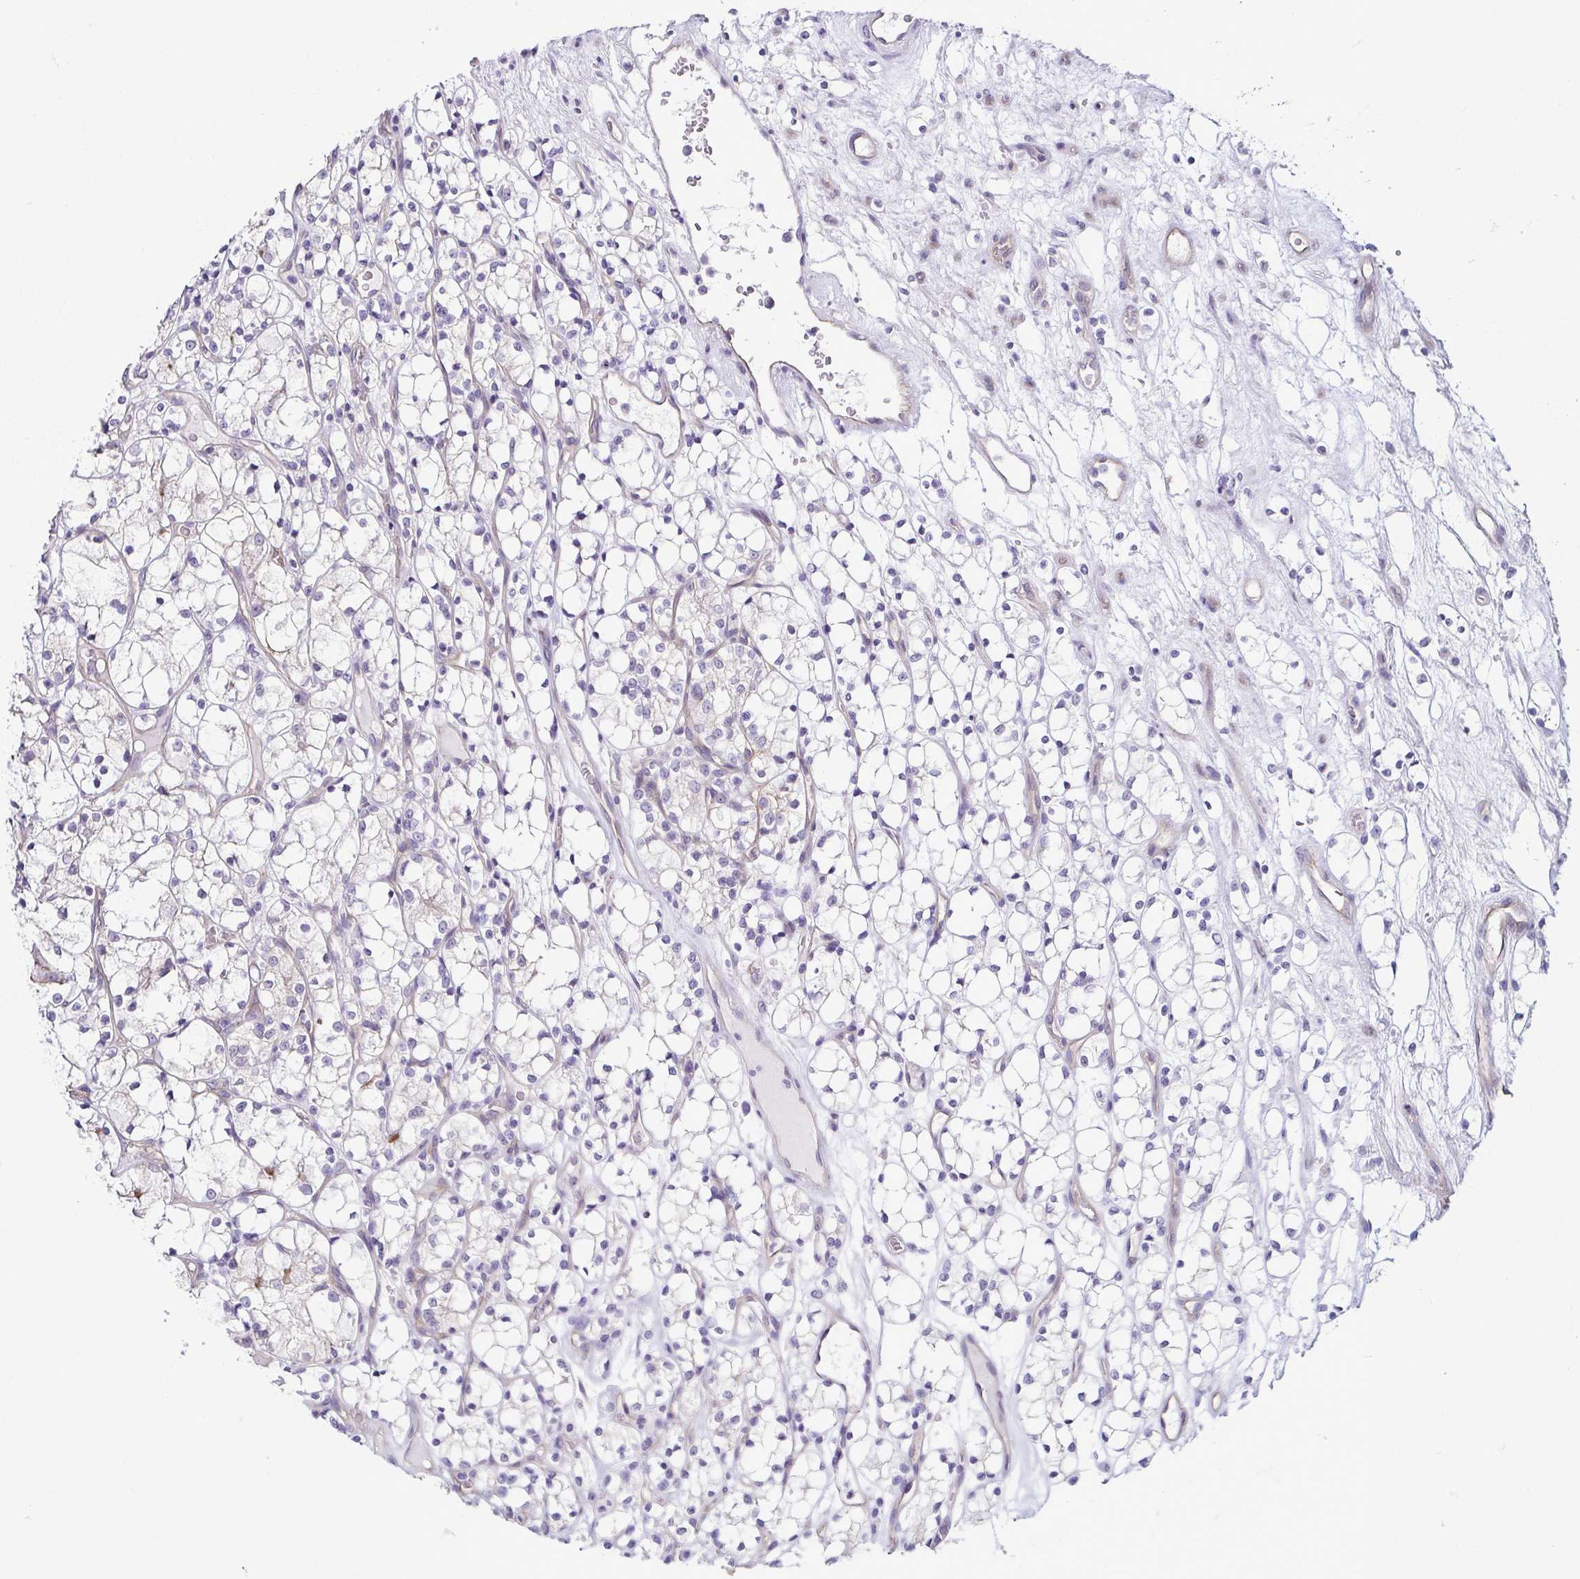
{"staining": {"intensity": "negative", "quantity": "none", "location": "none"}, "tissue": "renal cancer", "cell_type": "Tumor cells", "image_type": "cancer", "snomed": [{"axis": "morphology", "description": "Adenocarcinoma, NOS"}, {"axis": "topography", "description": "Kidney"}], "caption": "Protein analysis of renal adenocarcinoma demonstrates no significant expression in tumor cells.", "gene": "CASP14", "patient": {"sex": "female", "age": 69}}